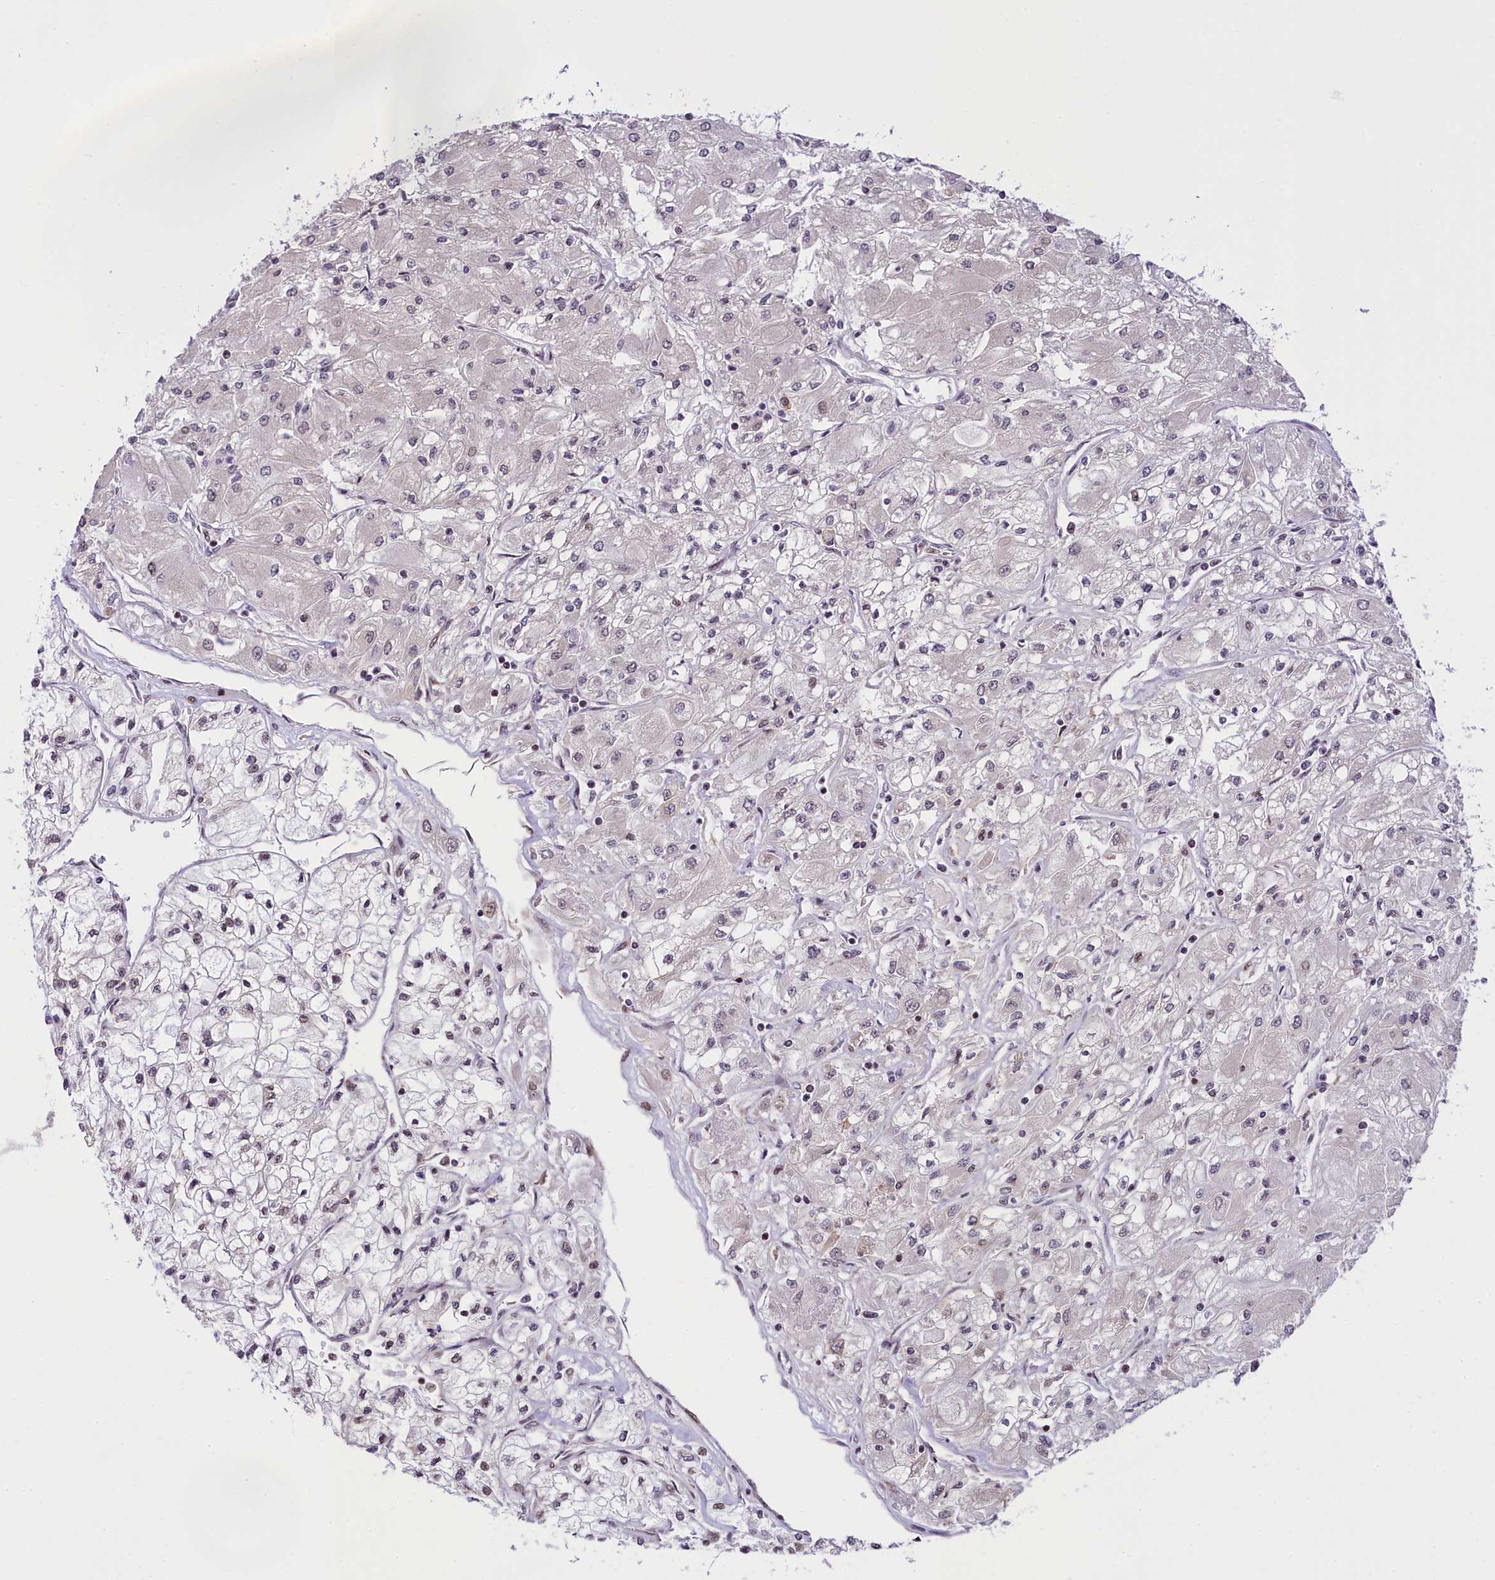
{"staining": {"intensity": "negative", "quantity": "none", "location": "none"}, "tissue": "renal cancer", "cell_type": "Tumor cells", "image_type": "cancer", "snomed": [{"axis": "morphology", "description": "Adenocarcinoma, NOS"}, {"axis": "topography", "description": "Kidney"}], "caption": "Adenocarcinoma (renal) was stained to show a protein in brown. There is no significant staining in tumor cells. The staining is performed using DAB (3,3'-diaminobenzidine) brown chromogen with nuclei counter-stained in using hematoxylin.", "gene": "RBBP8", "patient": {"sex": "male", "age": 80}}